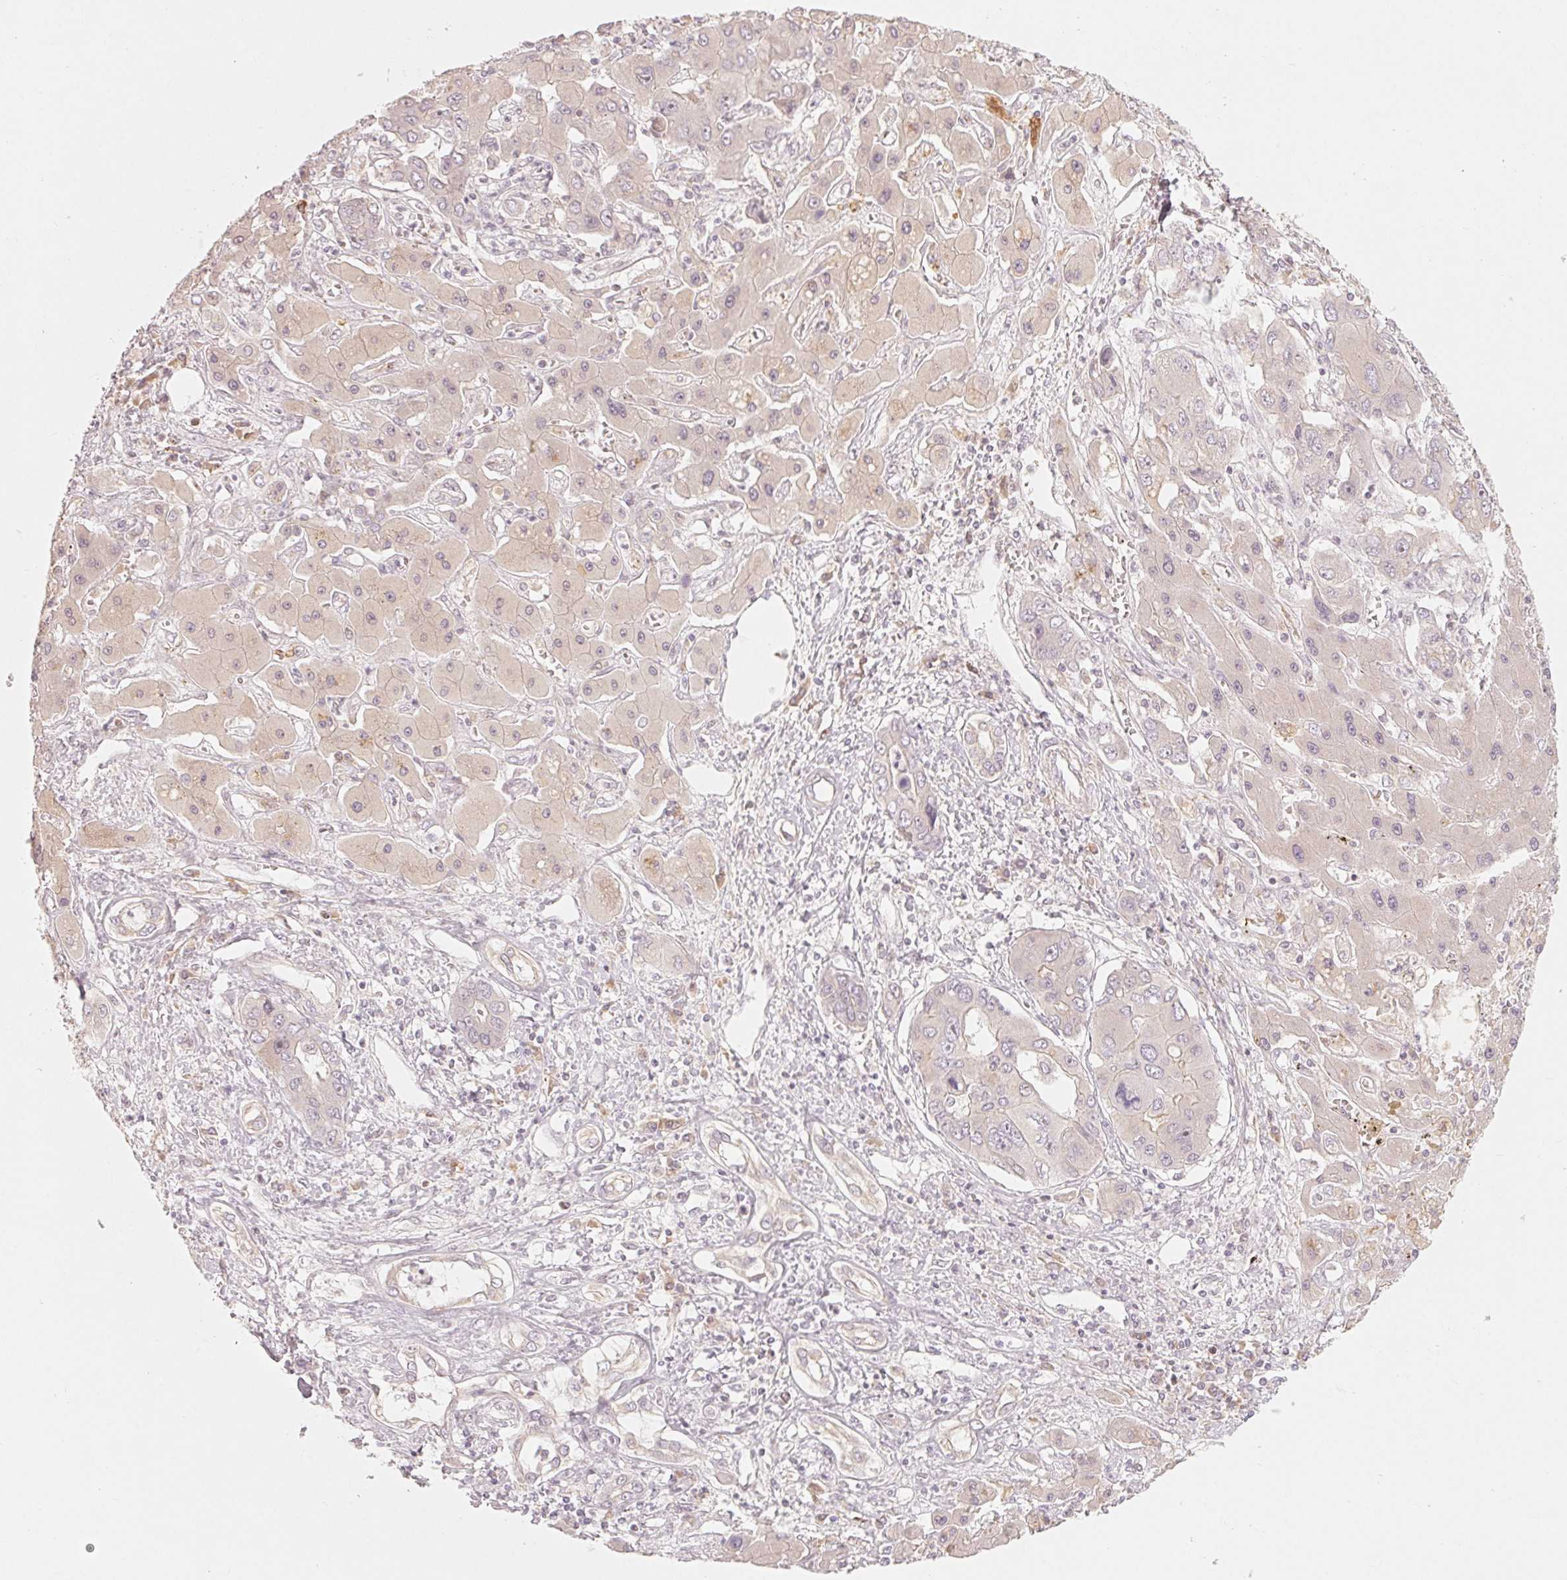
{"staining": {"intensity": "negative", "quantity": "none", "location": "none"}, "tissue": "liver cancer", "cell_type": "Tumor cells", "image_type": "cancer", "snomed": [{"axis": "morphology", "description": "Cholangiocarcinoma"}, {"axis": "topography", "description": "Liver"}], "caption": "This histopathology image is of cholangiocarcinoma (liver) stained with IHC to label a protein in brown with the nuclei are counter-stained blue. There is no staining in tumor cells. The staining was performed using DAB (3,3'-diaminobenzidine) to visualize the protein expression in brown, while the nuclei were stained in blue with hematoxylin (Magnification: 20x).", "gene": "DENND2C", "patient": {"sex": "male", "age": 67}}